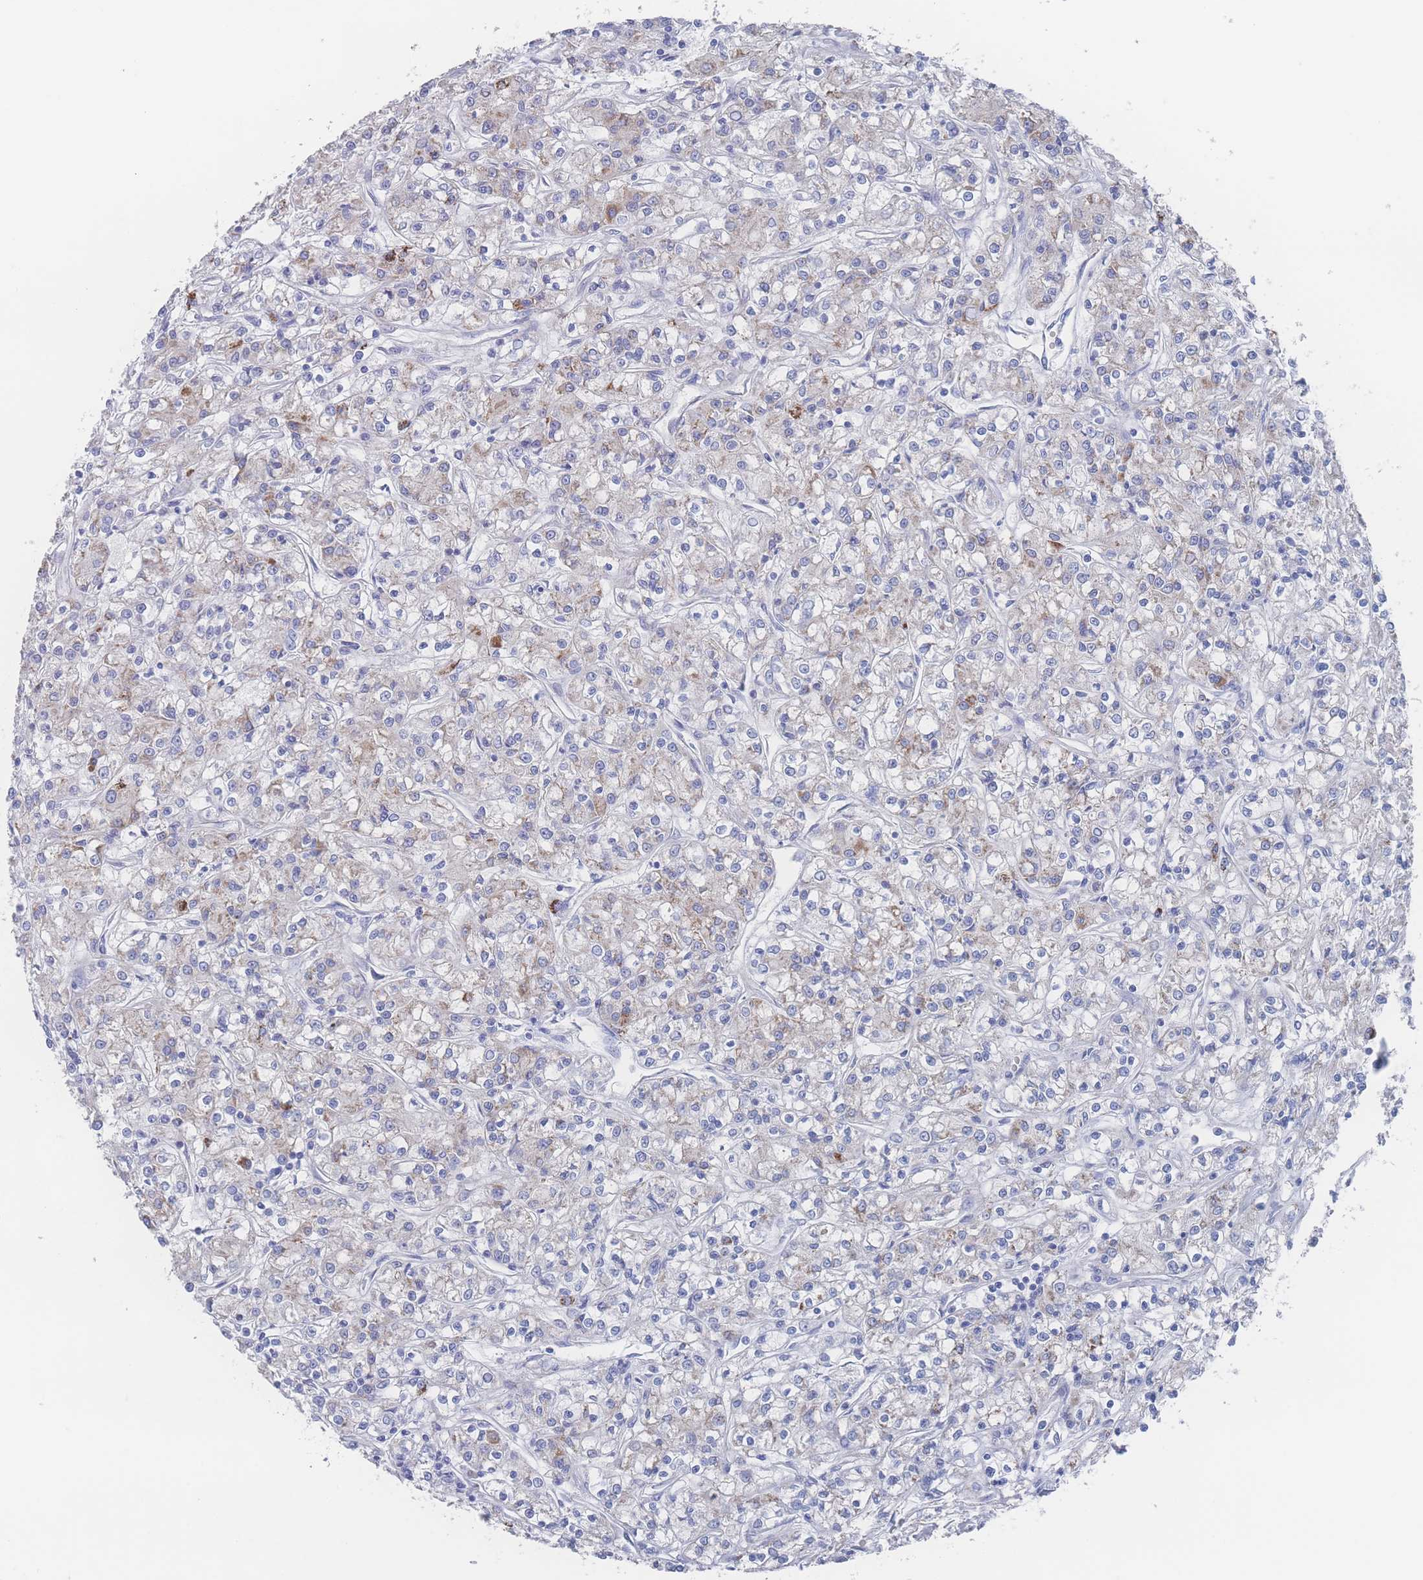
{"staining": {"intensity": "weak", "quantity": "<25%", "location": "cytoplasmic/membranous"}, "tissue": "renal cancer", "cell_type": "Tumor cells", "image_type": "cancer", "snomed": [{"axis": "morphology", "description": "Adenocarcinoma, NOS"}, {"axis": "topography", "description": "Kidney"}], "caption": "Immunohistochemical staining of renal adenocarcinoma demonstrates no significant staining in tumor cells. (Stains: DAB IHC with hematoxylin counter stain, Microscopy: brightfield microscopy at high magnification).", "gene": "SNPH", "patient": {"sex": "female", "age": 59}}